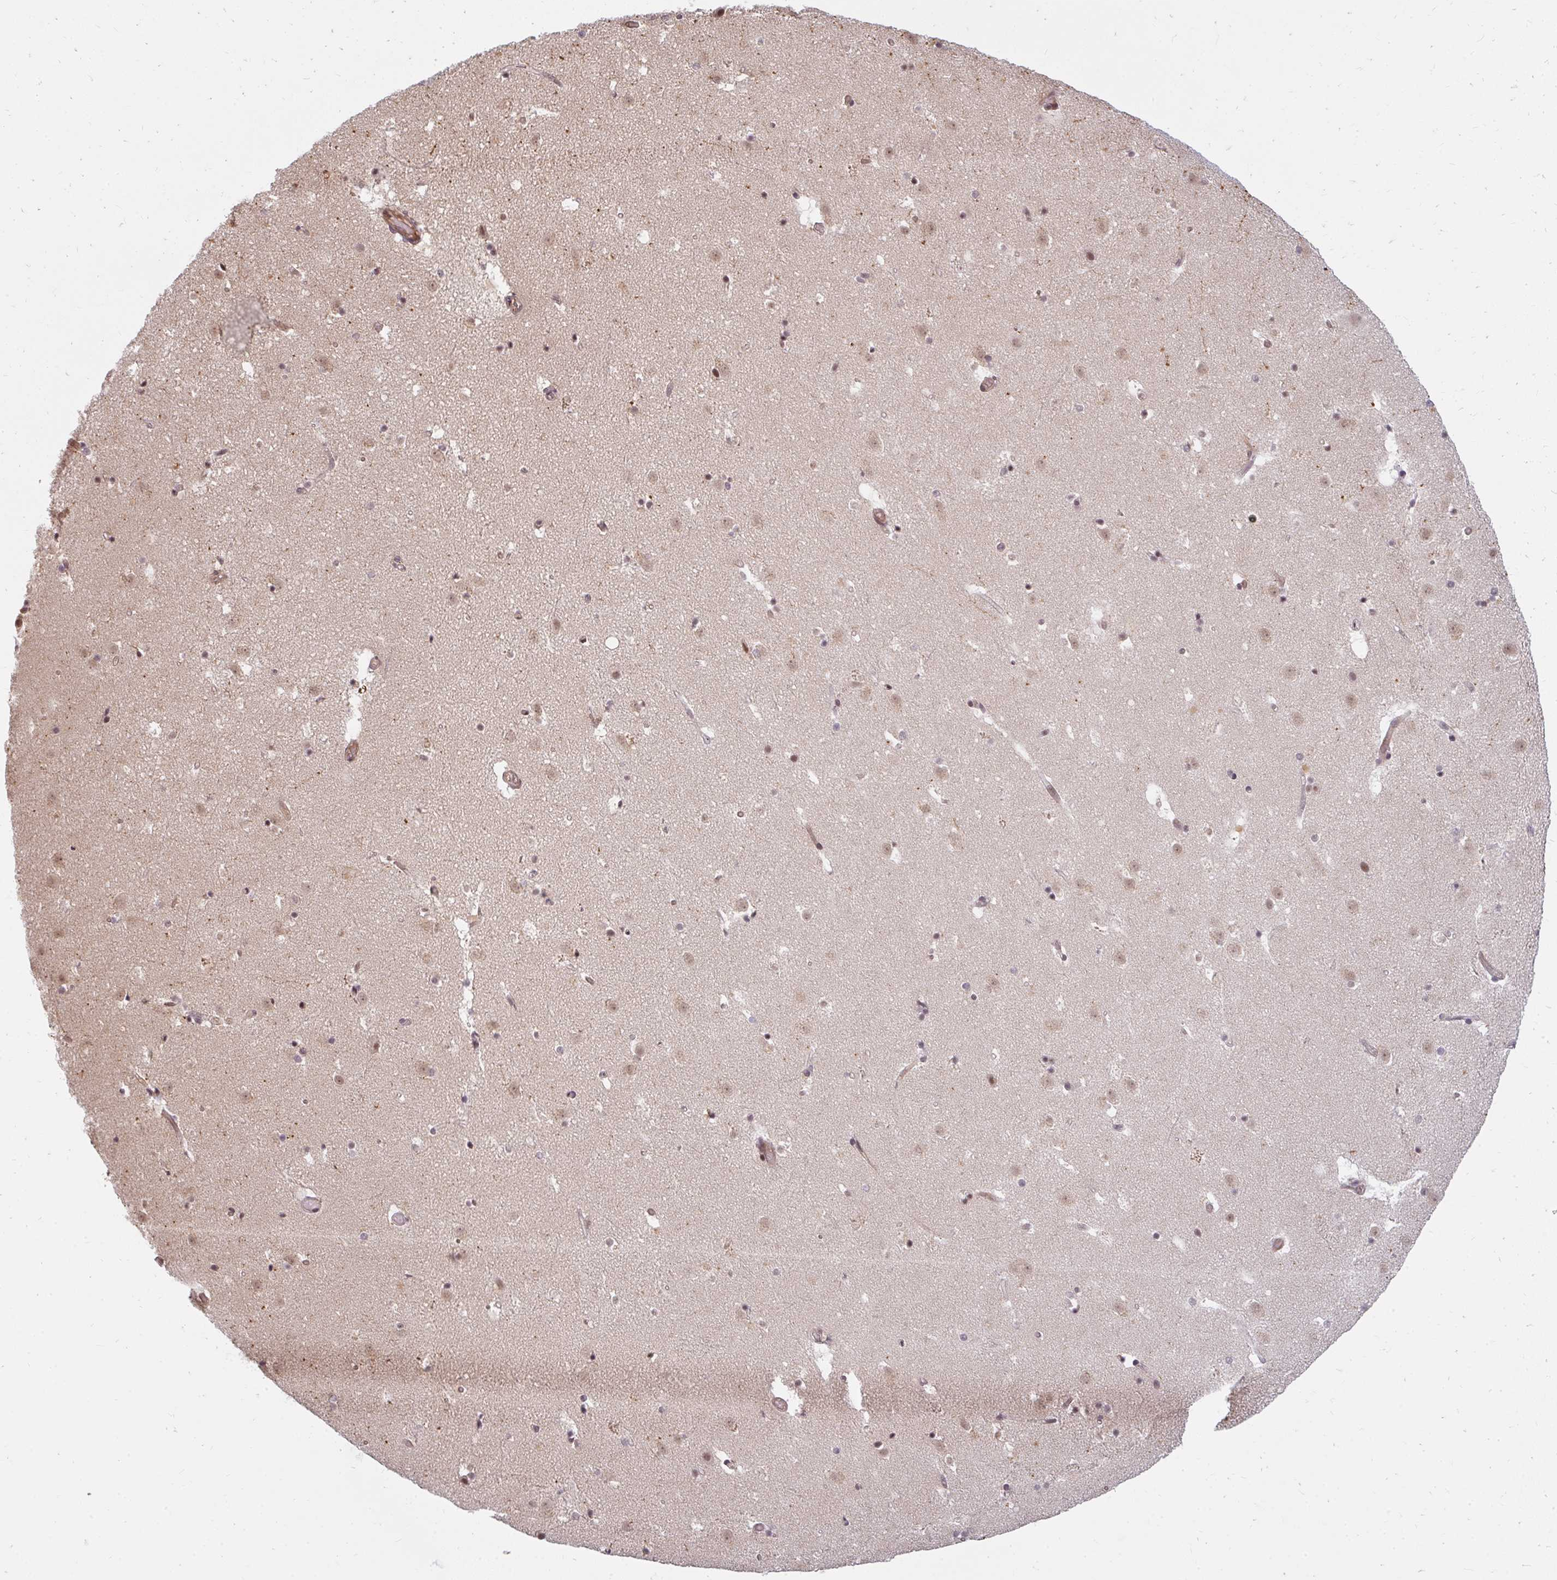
{"staining": {"intensity": "moderate", "quantity": "<25%", "location": "nuclear"}, "tissue": "caudate", "cell_type": "Glial cells", "image_type": "normal", "snomed": [{"axis": "morphology", "description": "Normal tissue, NOS"}, {"axis": "topography", "description": "Lateral ventricle wall"}], "caption": "Immunohistochemistry of benign caudate displays low levels of moderate nuclear expression in approximately <25% of glial cells. The staining was performed using DAB to visualize the protein expression in brown, while the nuclei were stained in blue with hematoxylin (Magnification: 20x).", "gene": "GTF3C6", "patient": {"sex": "male", "age": 37}}